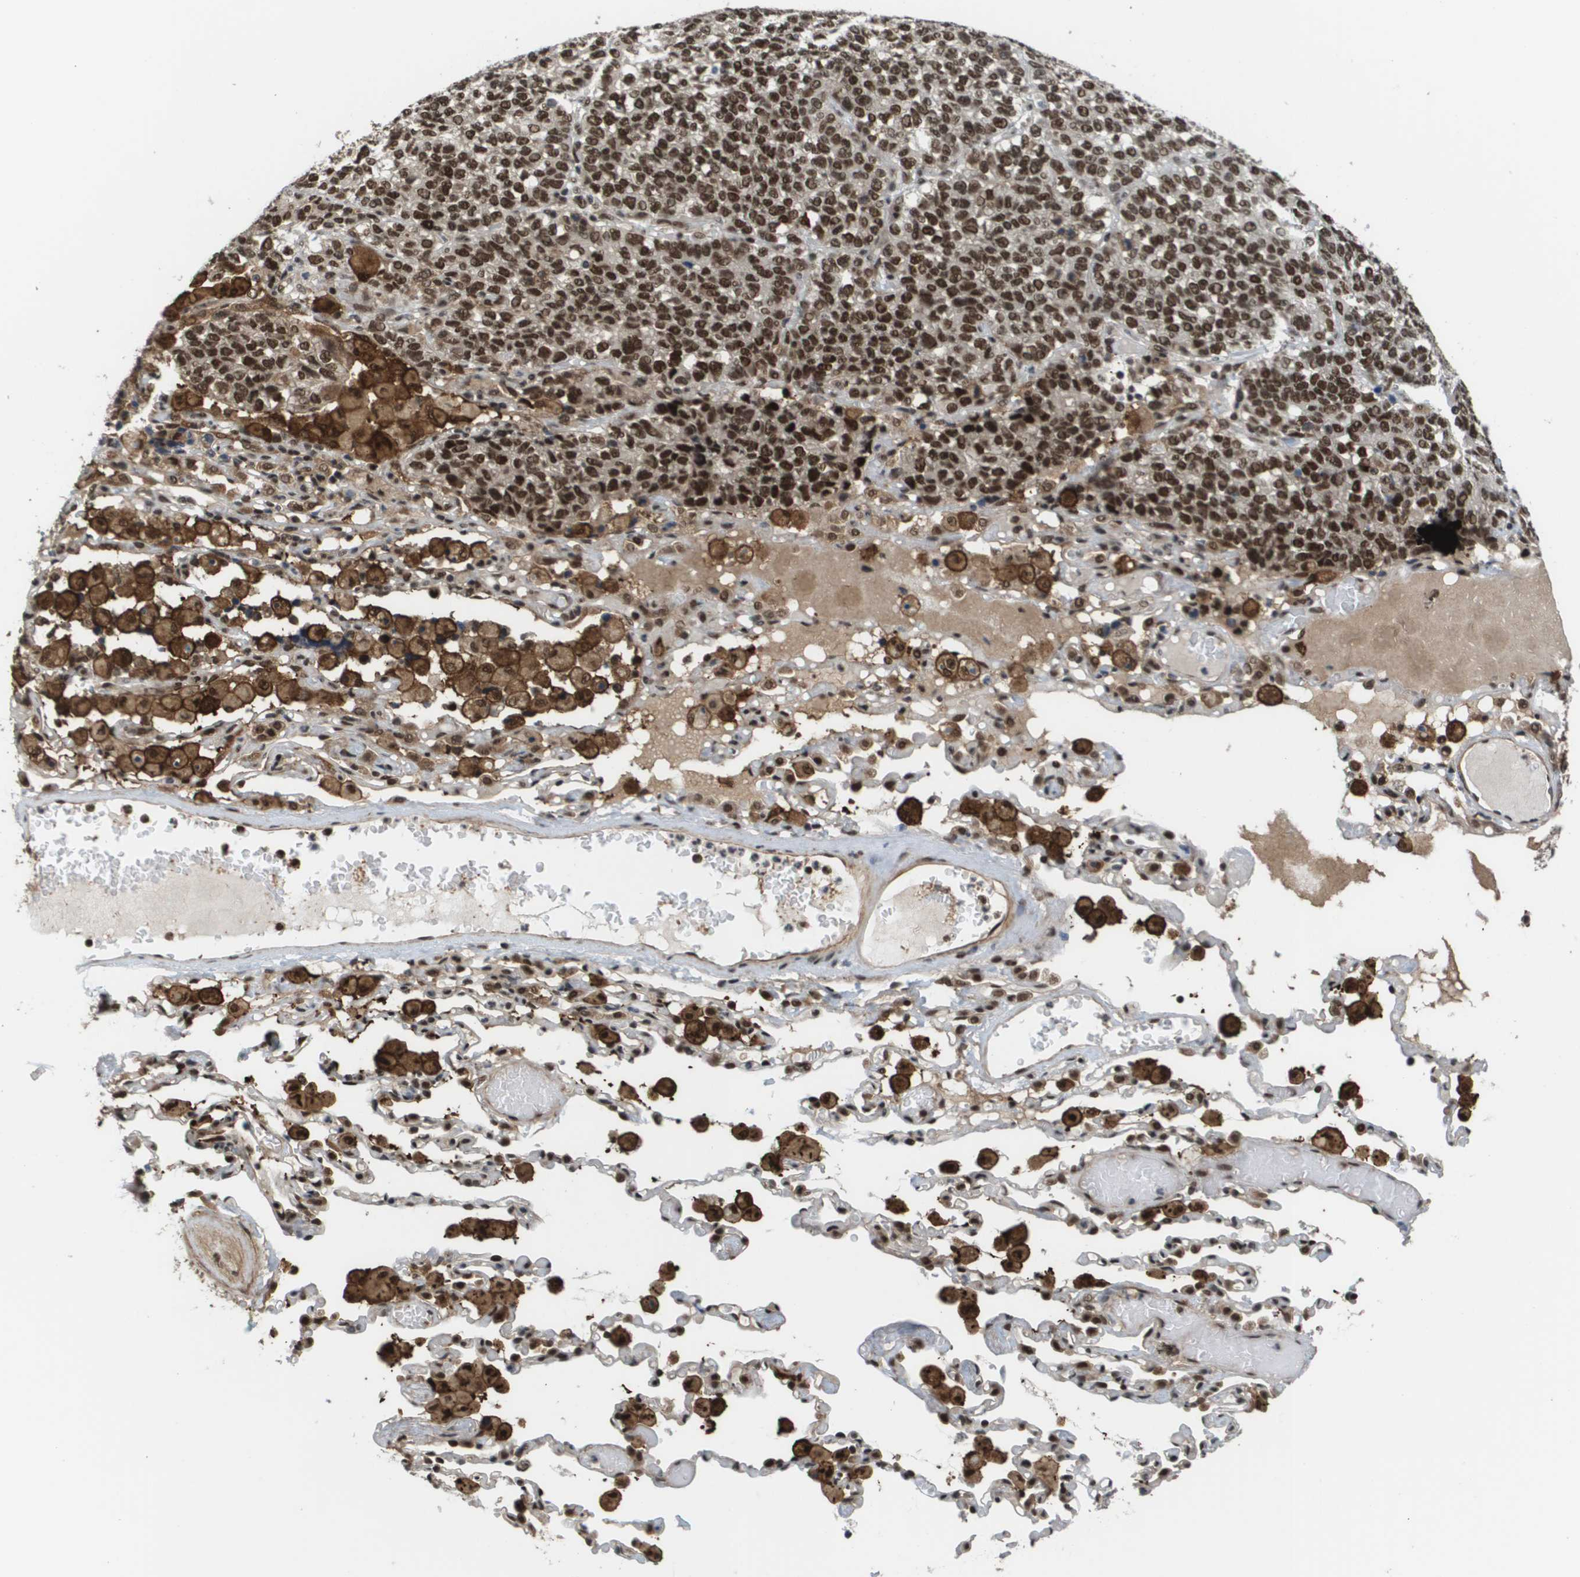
{"staining": {"intensity": "moderate", "quantity": ">75%", "location": "nuclear"}, "tissue": "lung cancer", "cell_type": "Tumor cells", "image_type": "cancer", "snomed": [{"axis": "morphology", "description": "Adenocarcinoma, NOS"}, {"axis": "topography", "description": "Lung"}], "caption": "An image of adenocarcinoma (lung) stained for a protein displays moderate nuclear brown staining in tumor cells.", "gene": "PRCC", "patient": {"sex": "male", "age": 49}}